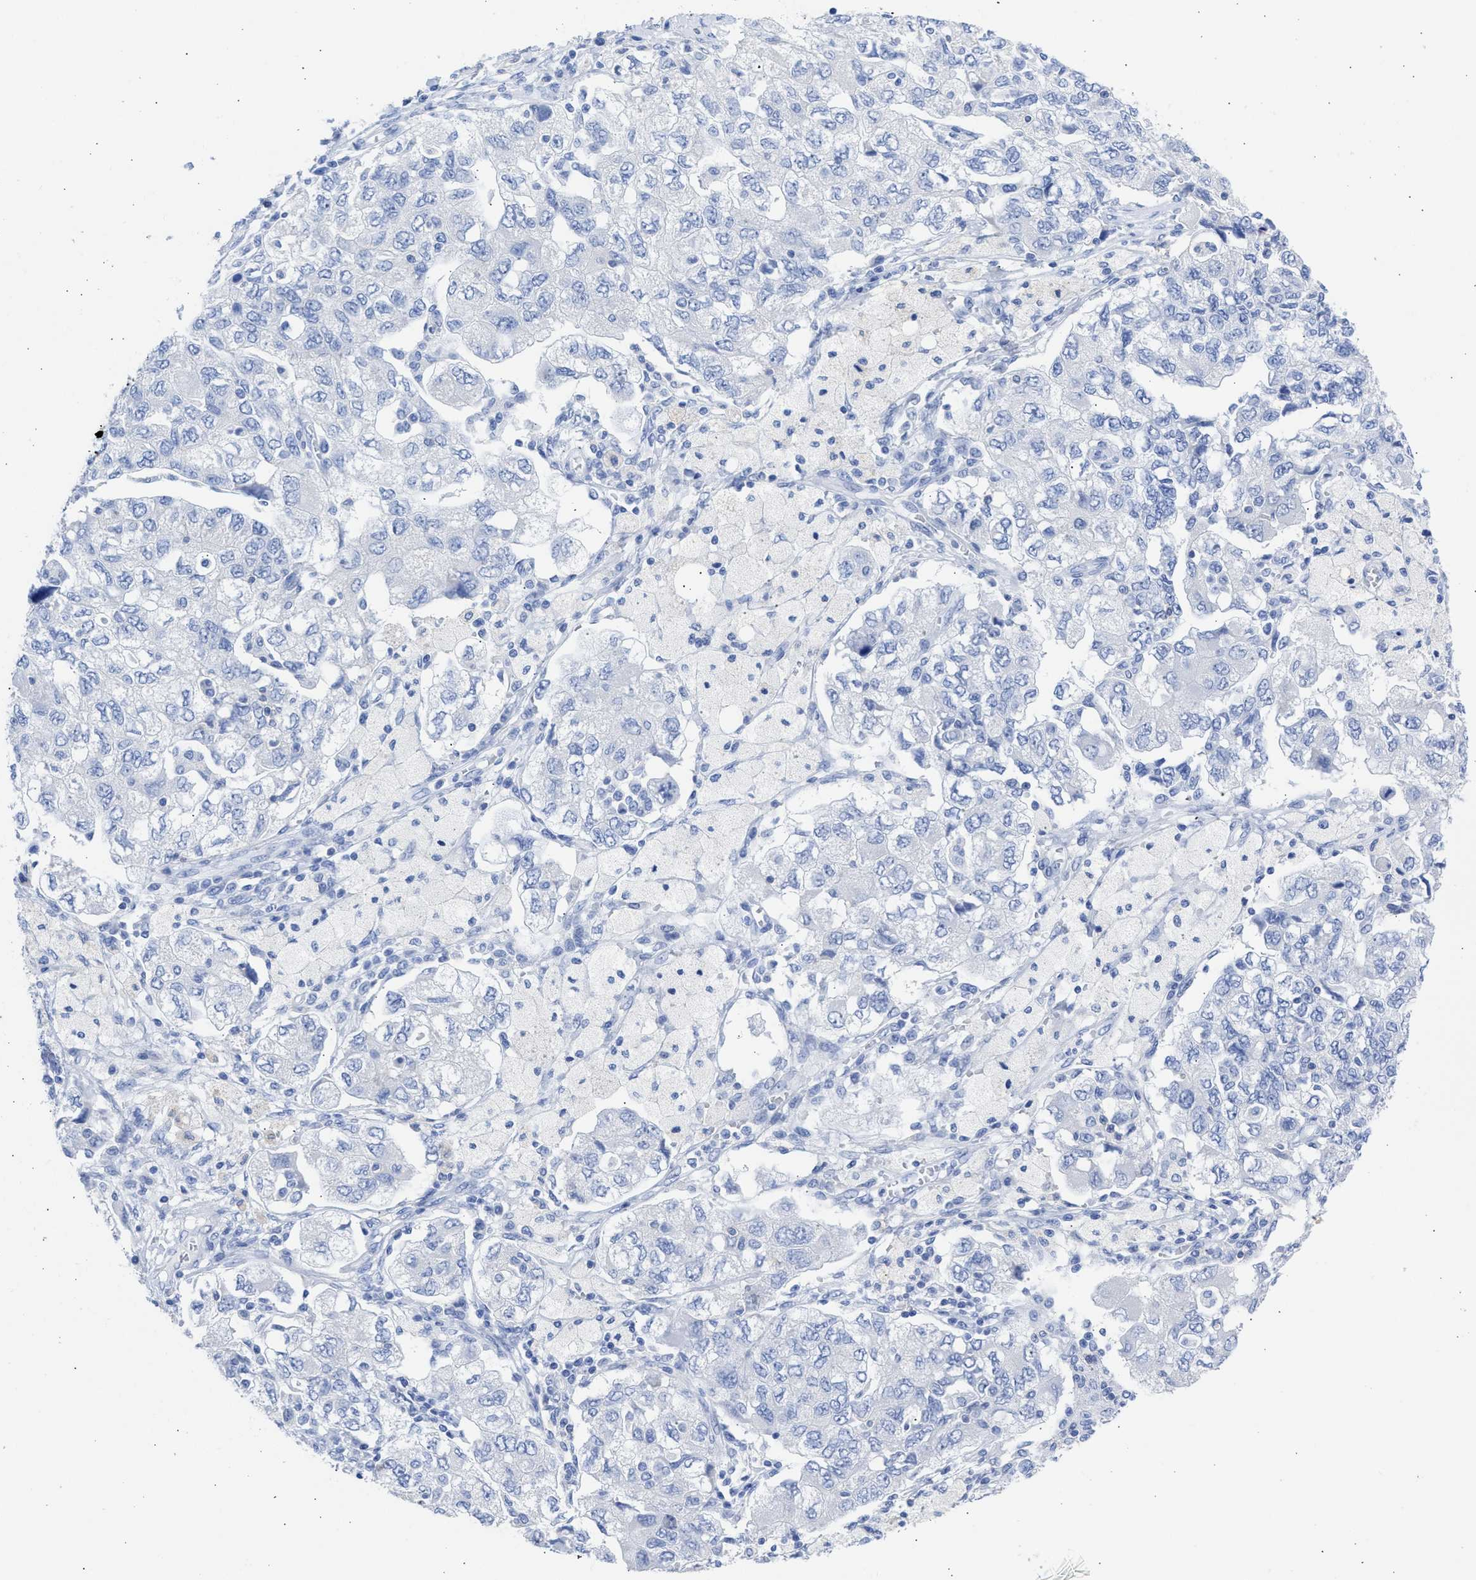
{"staining": {"intensity": "negative", "quantity": "none", "location": "none"}, "tissue": "ovarian cancer", "cell_type": "Tumor cells", "image_type": "cancer", "snomed": [{"axis": "morphology", "description": "Carcinoma, NOS"}, {"axis": "morphology", "description": "Cystadenocarcinoma, serous, NOS"}, {"axis": "topography", "description": "Ovary"}], "caption": "Ovarian cancer was stained to show a protein in brown. There is no significant positivity in tumor cells. Brightfield microscopy of immunohistochemistry (IHC) stained with DAB (3,3'-diaminobenzidine) (brown) and hematoxylin (blue), captured at high magnification.", "gene": "NCAM1", "patient": {"sex": "female", "age": 69}}